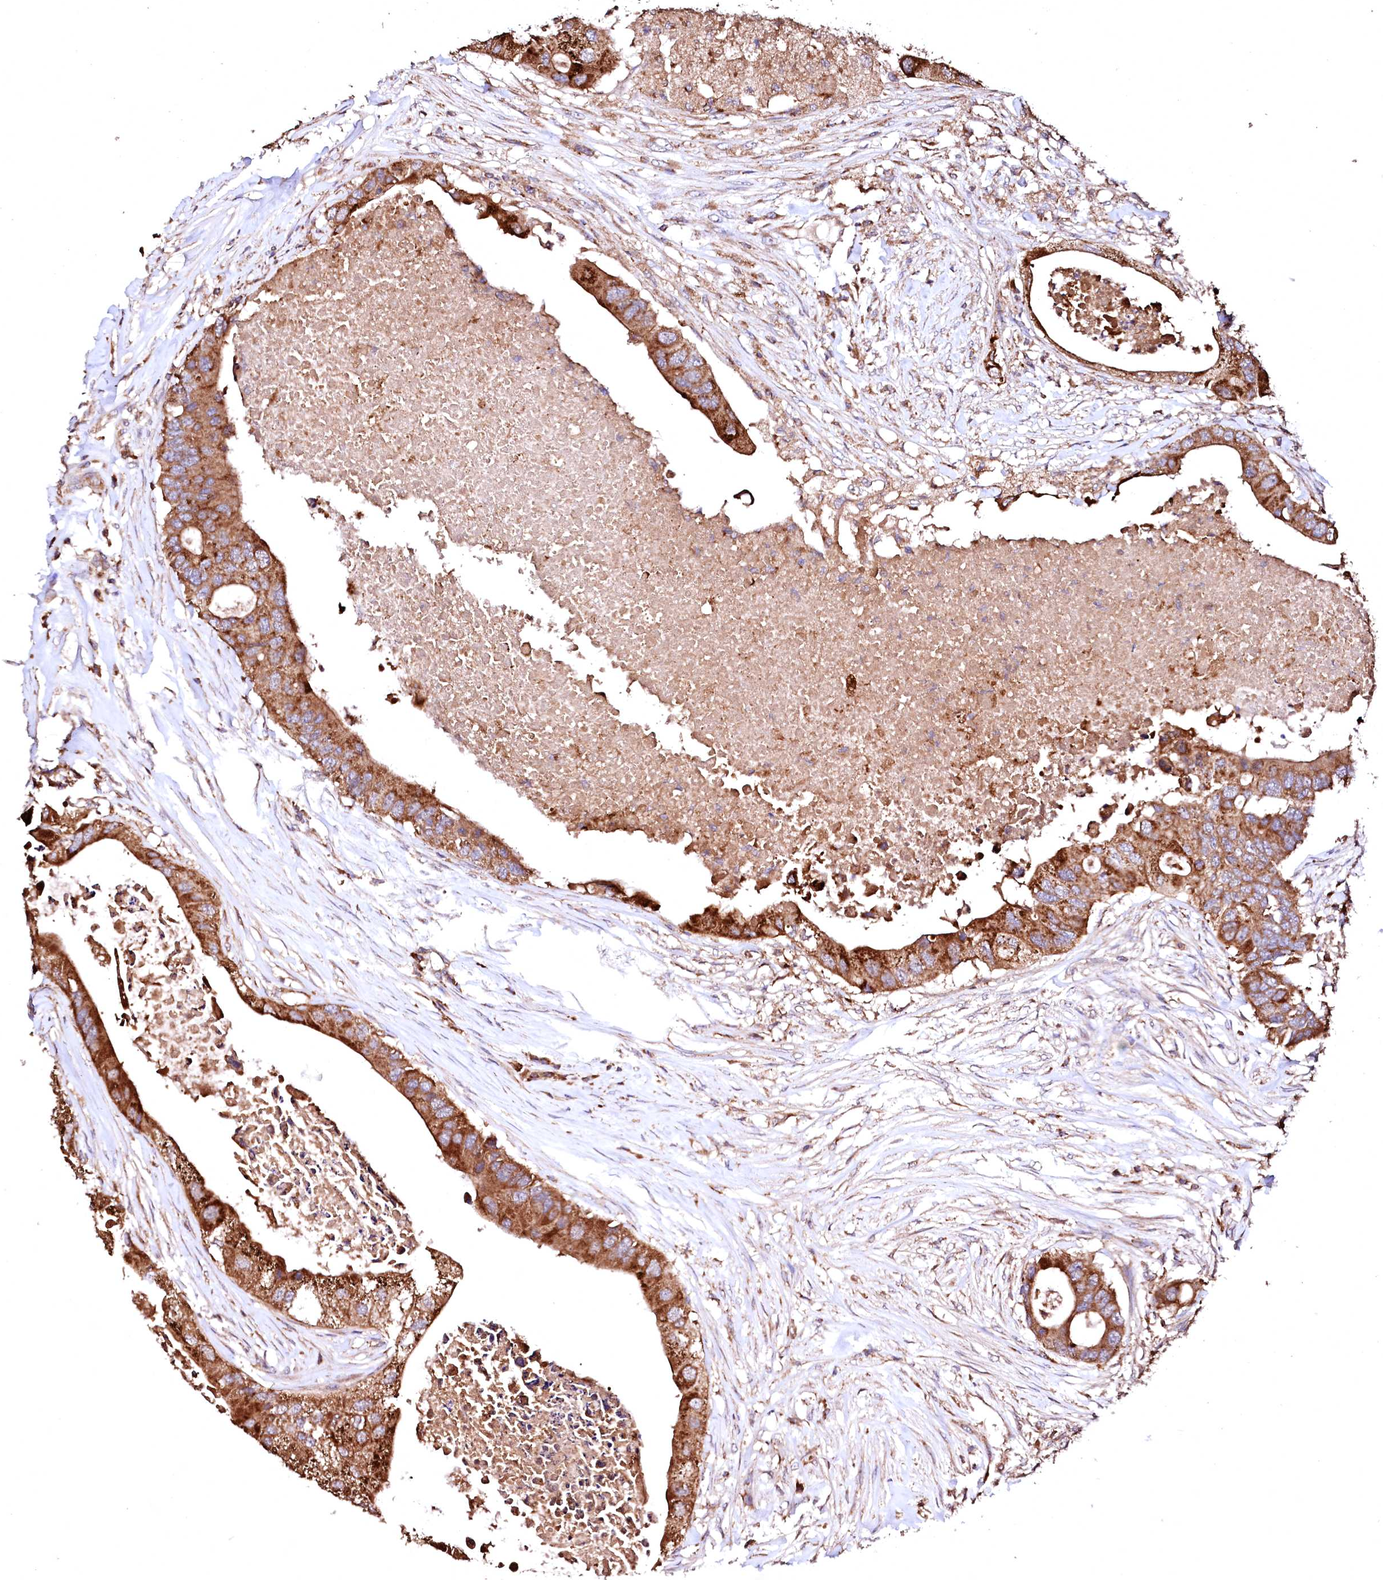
{"staining": {"intensity": "strong", "quantity": ">75%", "location": "cytoplasmic/membranous"}, "tissue": "colorectal cancer", "cell_type": "Tumor cells", "image_type": "cancer", "snomed": [{"axis": "morphology", "description": "Adenocarcinoma, NOS"}, {"axis": "topography", "description": "Colon"}], "caption": "Tumor cells reveal strong cytoplasmic/membranous staining in approximately >75% of cells in adenocarcinoma (colorectal).", "gene": "ST3GAL1", "patient": {"sex": "male", "age": 71}}